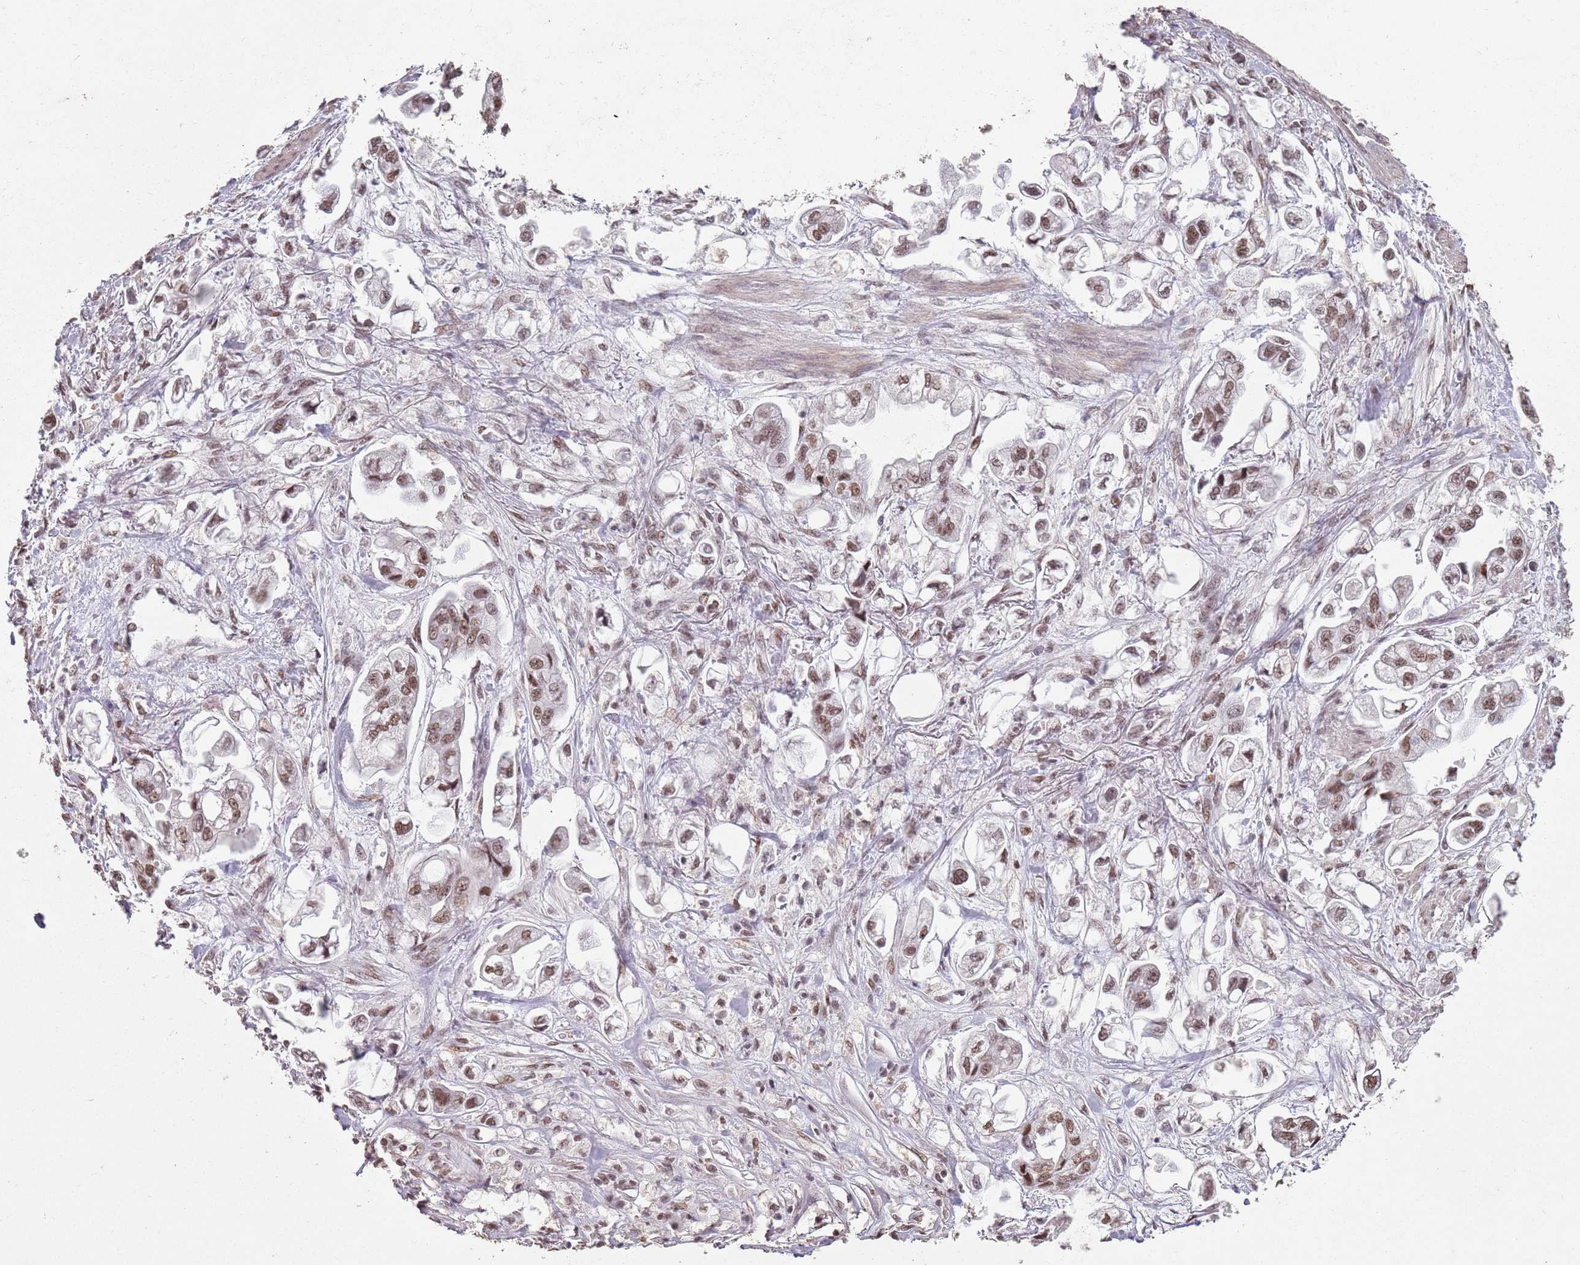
{"staining": {"intensity": "moderate", "quantity": ">75%", "location": "nuclear"}, "tissue": "stomach cancer", "cell_type": "Tumor cells", "image_type": "cancer", "snomed": [{"axis": "morphology", "description": "Adenocarcinoma, NOS"}, {"axis": "topography", "description": "Stomach"}], "caption": "An immunohistochemistry (IHC) image of tumor tissue is shown. Protein staining in brown shows moderate nuclear positivity in adenocarcinoma (stomach) within tumor cells.", "gene": "ARL14EP", "patient": {"sex": "male", "age": 62}}